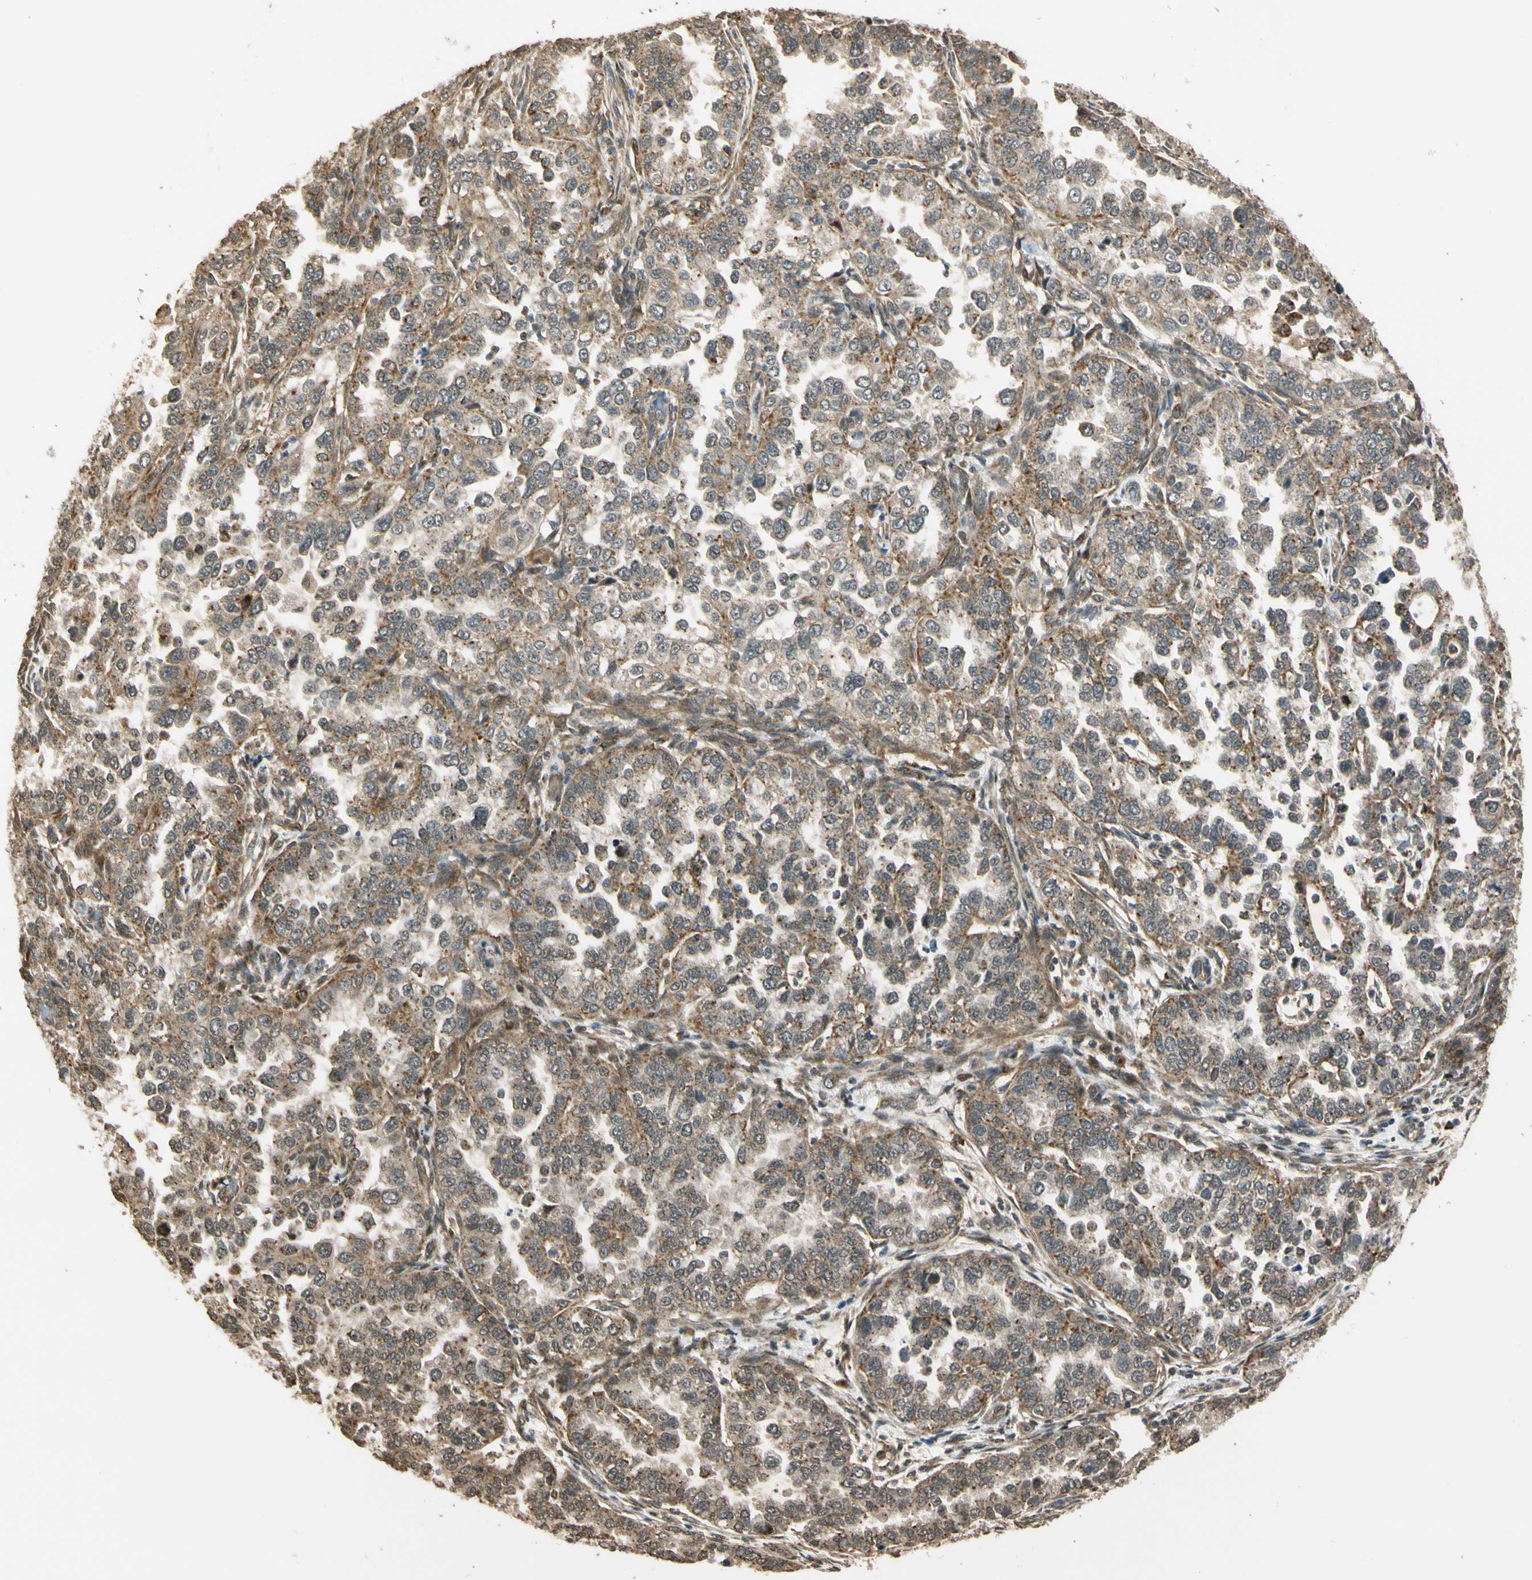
{"staining": {"intensity": "moderate", "quantity": "25%-75%", "location": "cytoplasmic/membranous"}, "tissue": "endometrial cancer", "cell_type": "Tumor cells", "image_type": "cancer", "snomed": [{"axis": "morphology", "description": "Adenocarcinoma, NOS"}, {"axis": "topography", "description": "Endometrium"}], "caption": "This is an image of IHC staining of endometrial cancer (adenocarcinoma), which shows moderate staining in the cytoplasmic/membranous of tumor cells.", "gene": "LAMTOR1", "patient": {"sex": "female", "age": 85}}